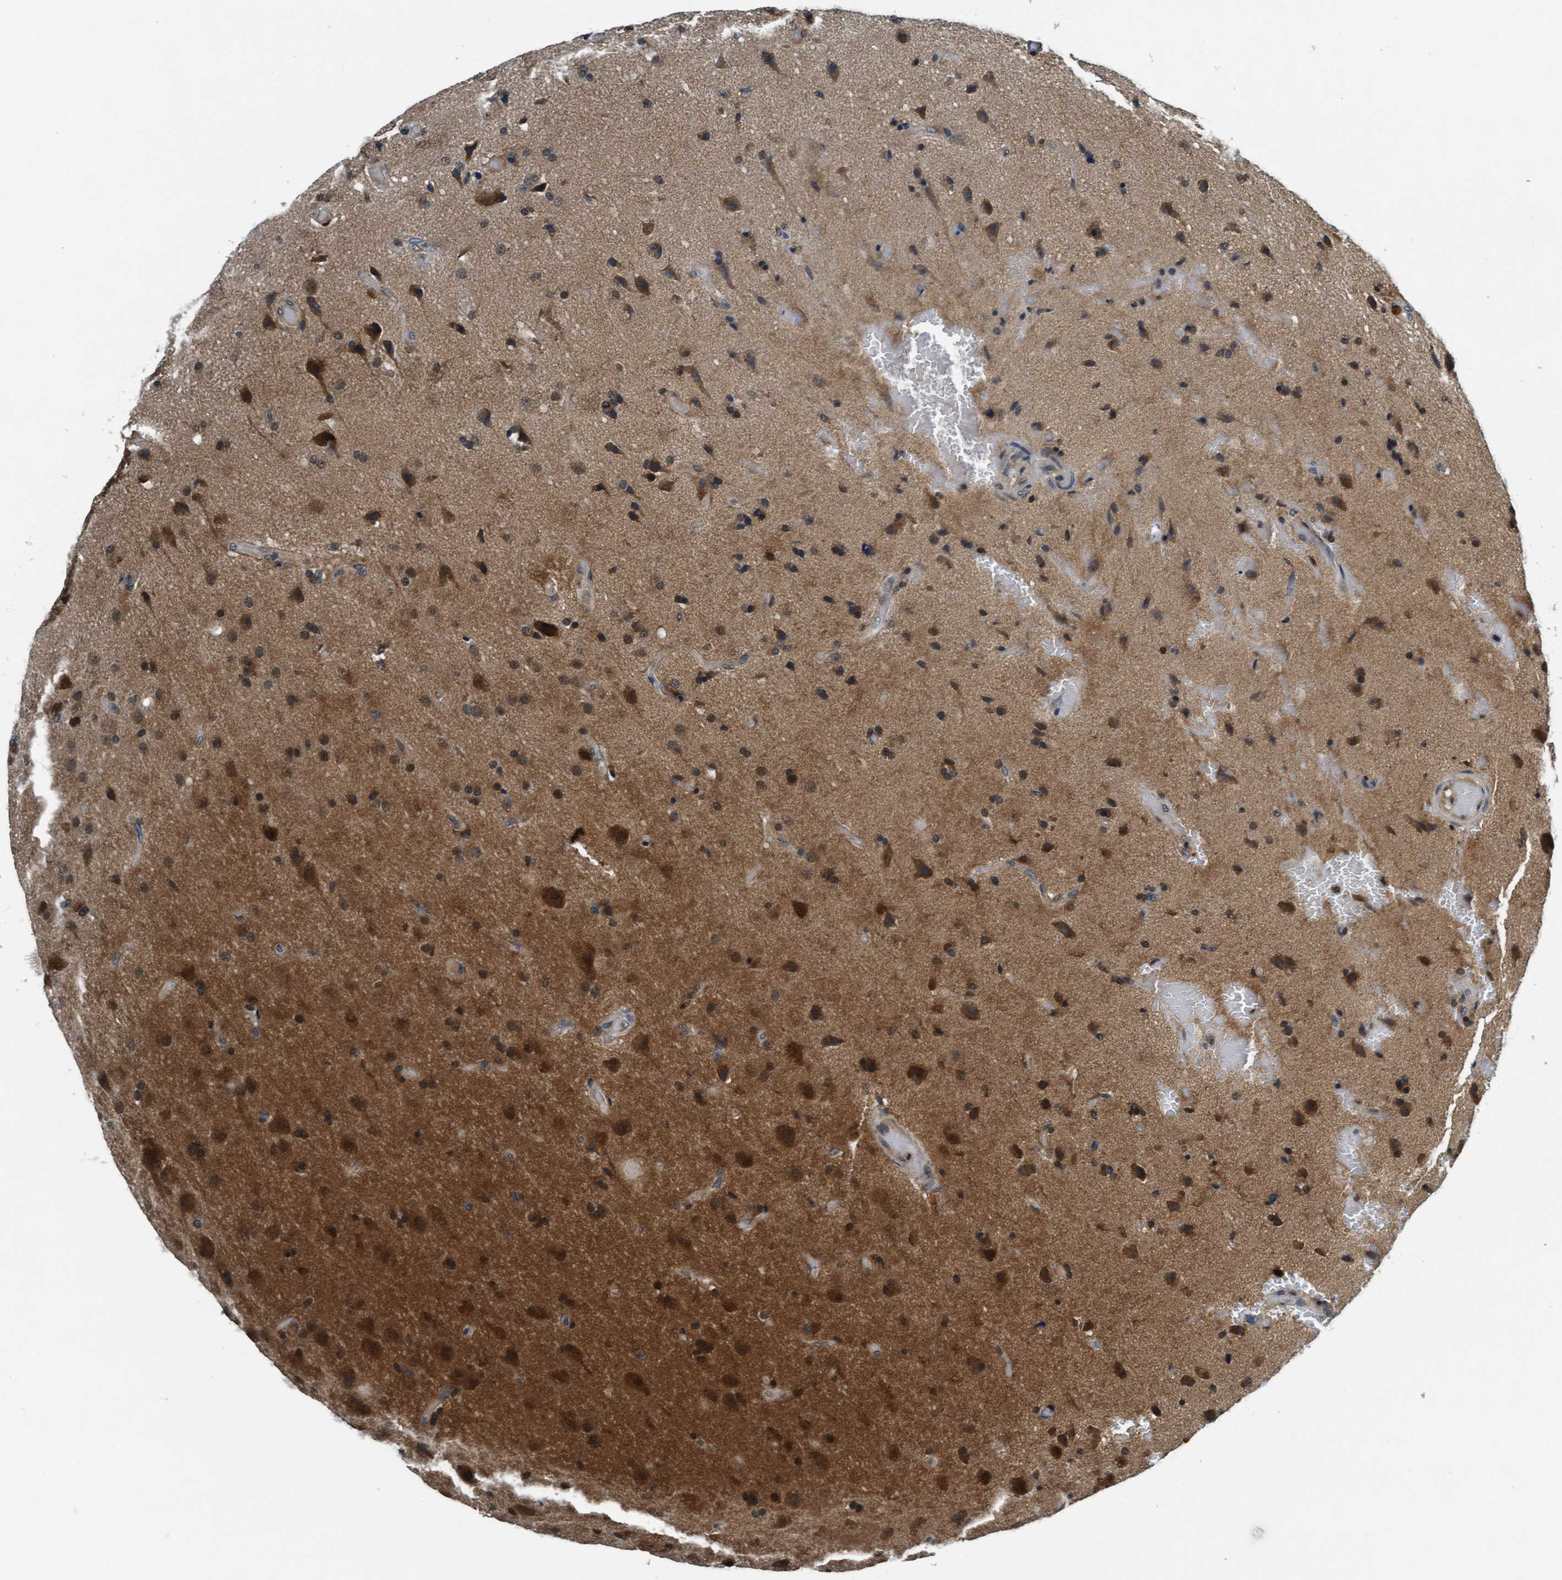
{"staining": {"intensity": "moderate", "quantity": "25%-75%", "location": "cytoplasmic/membranous,nuclear"}, "tissue": "glioma", "cell_type": "Tumor cells", "image_type": "cancer", "snomed": [{"axis": "morphology", "description": "Normal tissue, NOS"}, {"axis": "morphology", "description": "Glioma, malignant, High grade"}, {"axis": "topography", "description": "Cerebral cortex"}], "caption": "DAB (3,3'-diaminobenzidine) immunohistochemical staining of glioma displays moderate cytoplasmic/membranous and nuclear protein expression in about 25%-75% of tumor cells. (Brightfield microscopy of DAB IHC at high magnification).", "gene": "WASF1", "patient": {"sex": "male", "age": 77}}